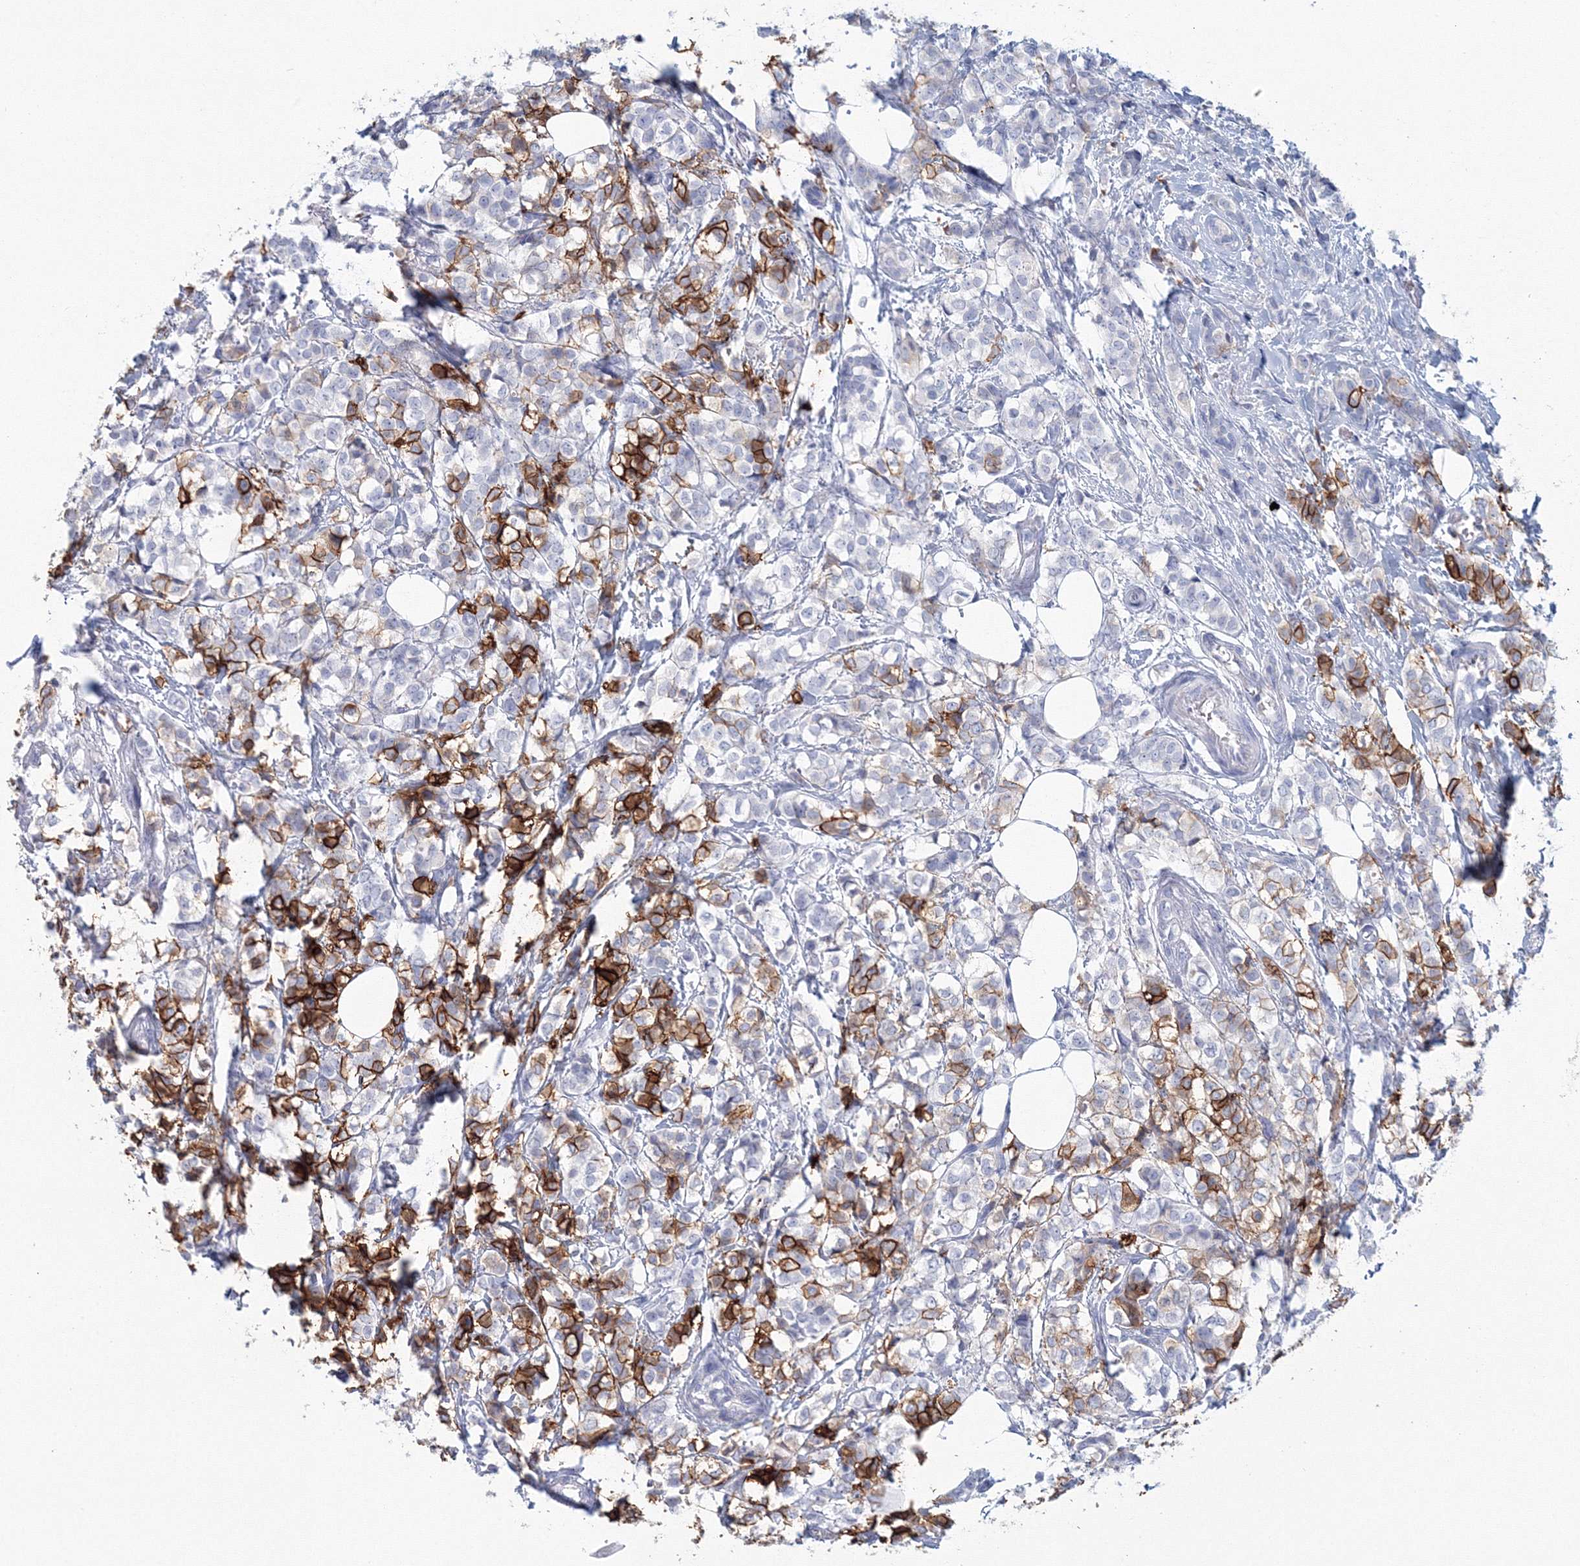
{"staining": {"intensity": "moderate", "quantity": "<25%", "location": "cytoplasmic/membranous"}, "tissue": "breast cancer", "cell_type": "Tumor cells", "image_type": "cancer", "snomed": [{"axis": "morphology", "description": "Lobular carcinoma"}, {"axis": "topography", "description": "Breast"}], "caption": "Moderate cytoplasmic/membranous staining for a protein is identified in about <25% of tumor cells of lobular carcinoma (breast) using IHC.", "gene": "VSIG1", "patient": {"sex": "female", "age": 60}}